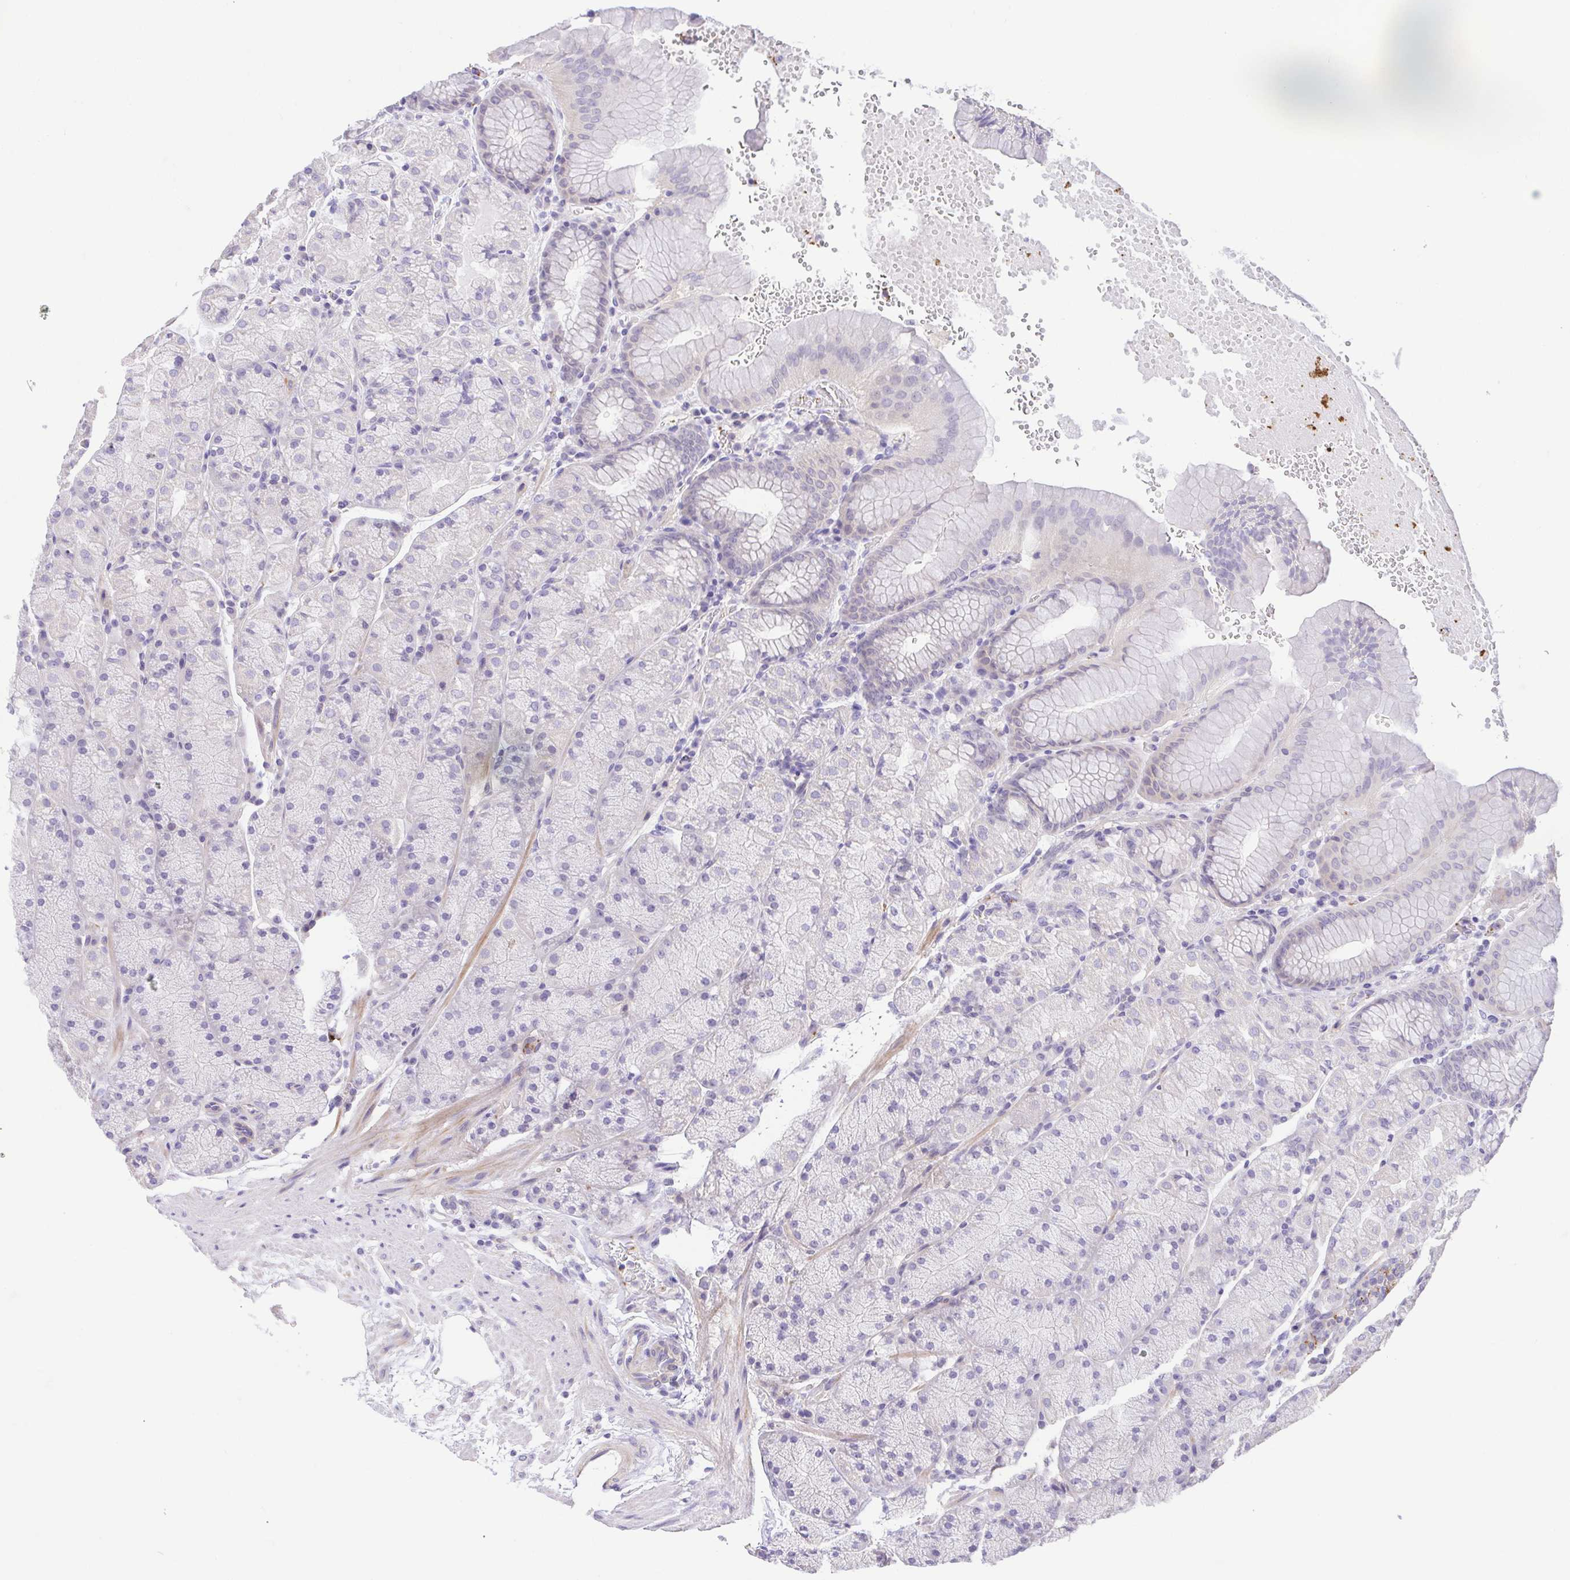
{"staining": {"intensity": "negative", "quantity": "none", "location": "none"}, "tissue": "stomach", "cell_type": "Glandular cells", "image_type": "normal", "snomed": [{"axis": "morphology", "description": "Normal tissue, NOS"}, {"axis": "topography", "description": "Stomach, upper"}, {"axis": "topography", "description": "Stomach"}], "caption": "A high-resolution micrograph shows immunohistochemistry staining of unremarkable stomach, which reveals no significant positivity in glandular cells. (DAB (3,3'-diaminobenzidine) IHC with hematoxylin counter stain).", "gene": "PRR14L", "patient": {"sex": "male", "age": 76}}